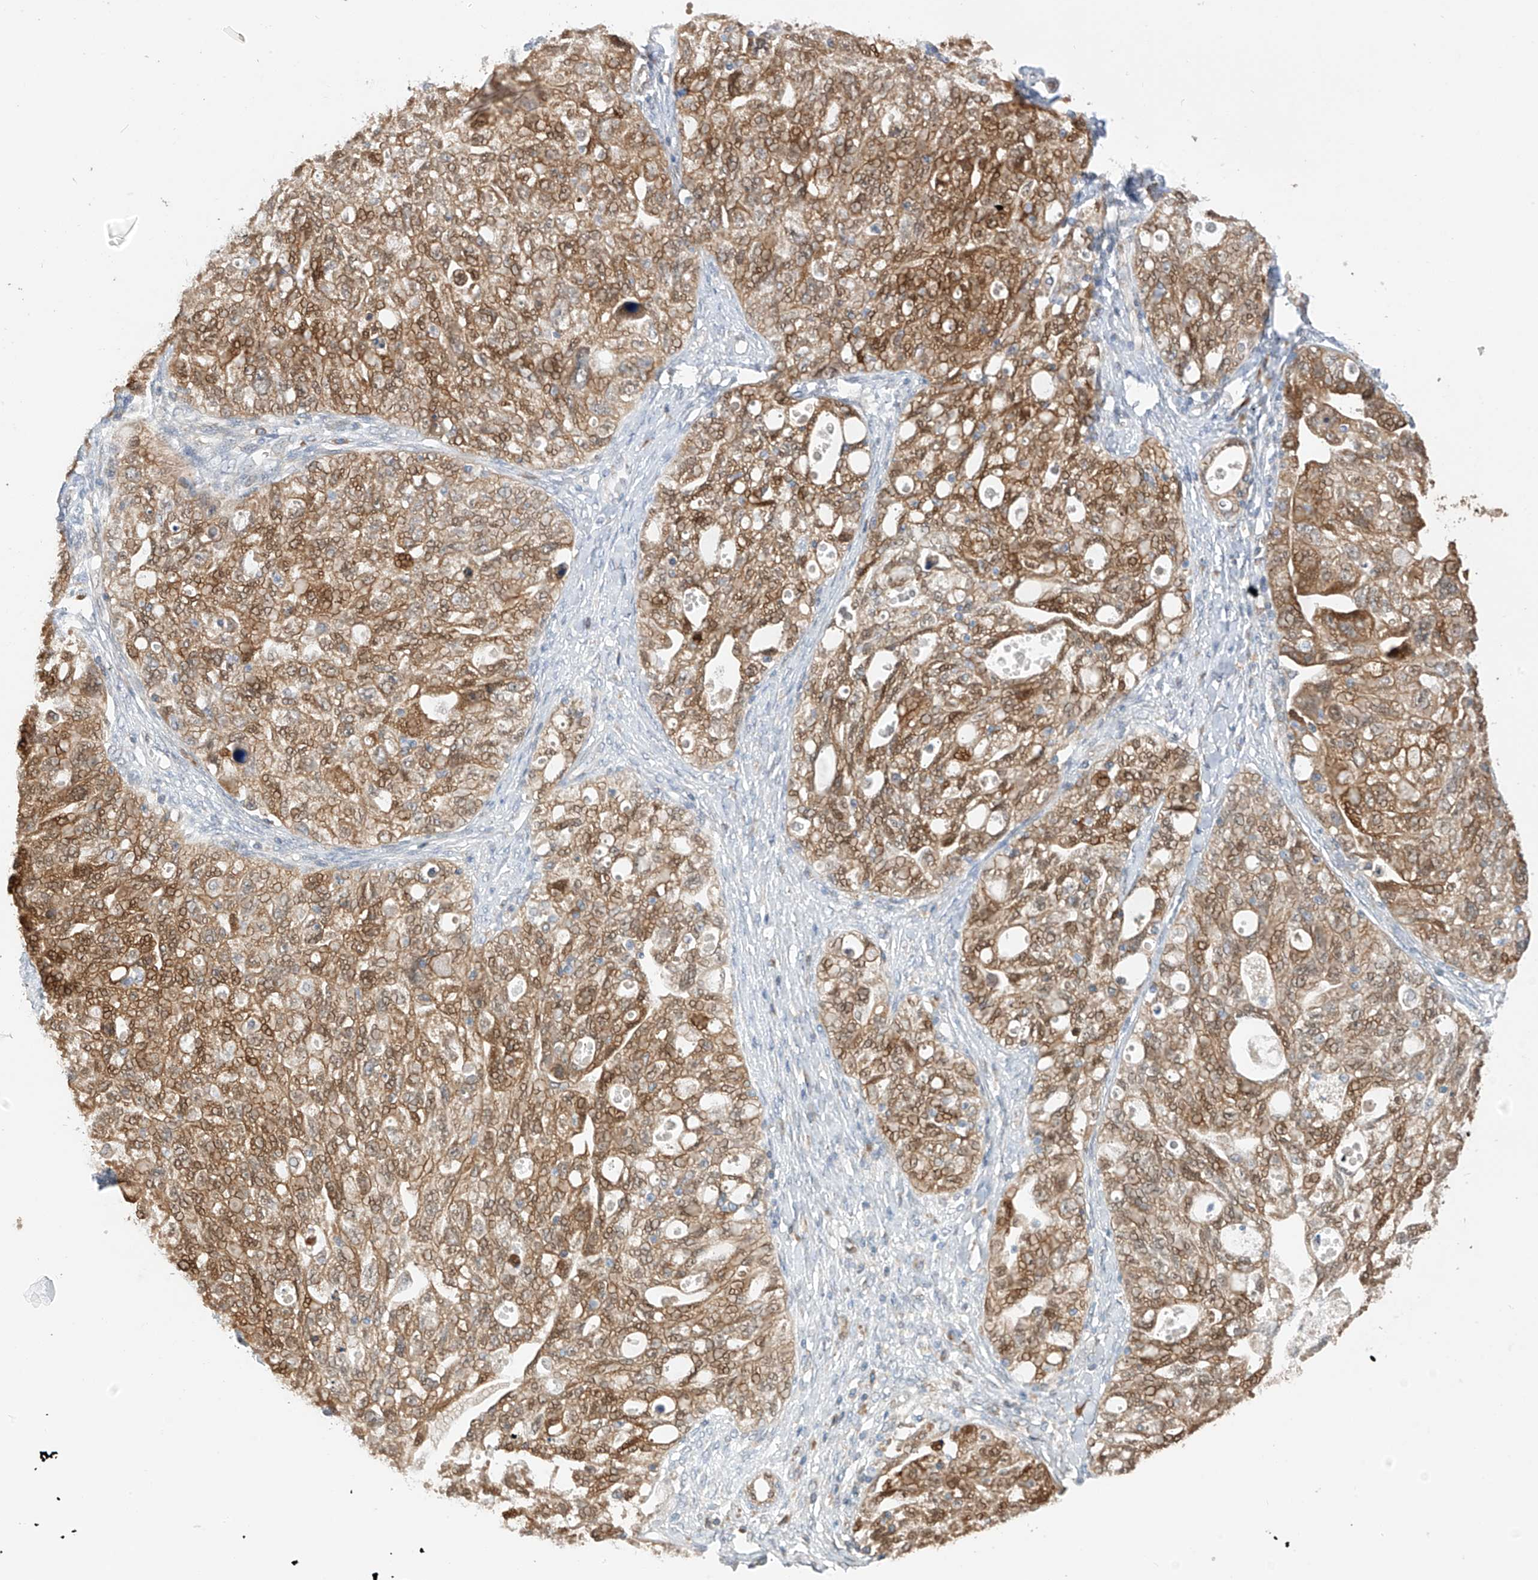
{"staining": {"intensity": "moderate", "quantity": ">75%", "location": "cytoplasmic/membranous"}, "tissue": "ovarian cancer", "cell_type": "Tumor cells", "image_type": "cancer", "snomed": [{"axis": "morphology", "description": "Carcinoma, NOS"}, {"axis": "morphology", "description": "Cystadenocarcinoma, serous, NOS"}, {"axis": "topography", "description": "Ovary"}], "caption": "Protein expression analysis of human carcinoma (ovarian) reveals moderate cytoplasmic/membranous expression in approximately >75% of tumor cells.", "gene": "PPA2", "patient": {"sex": "female", "age": 69}}